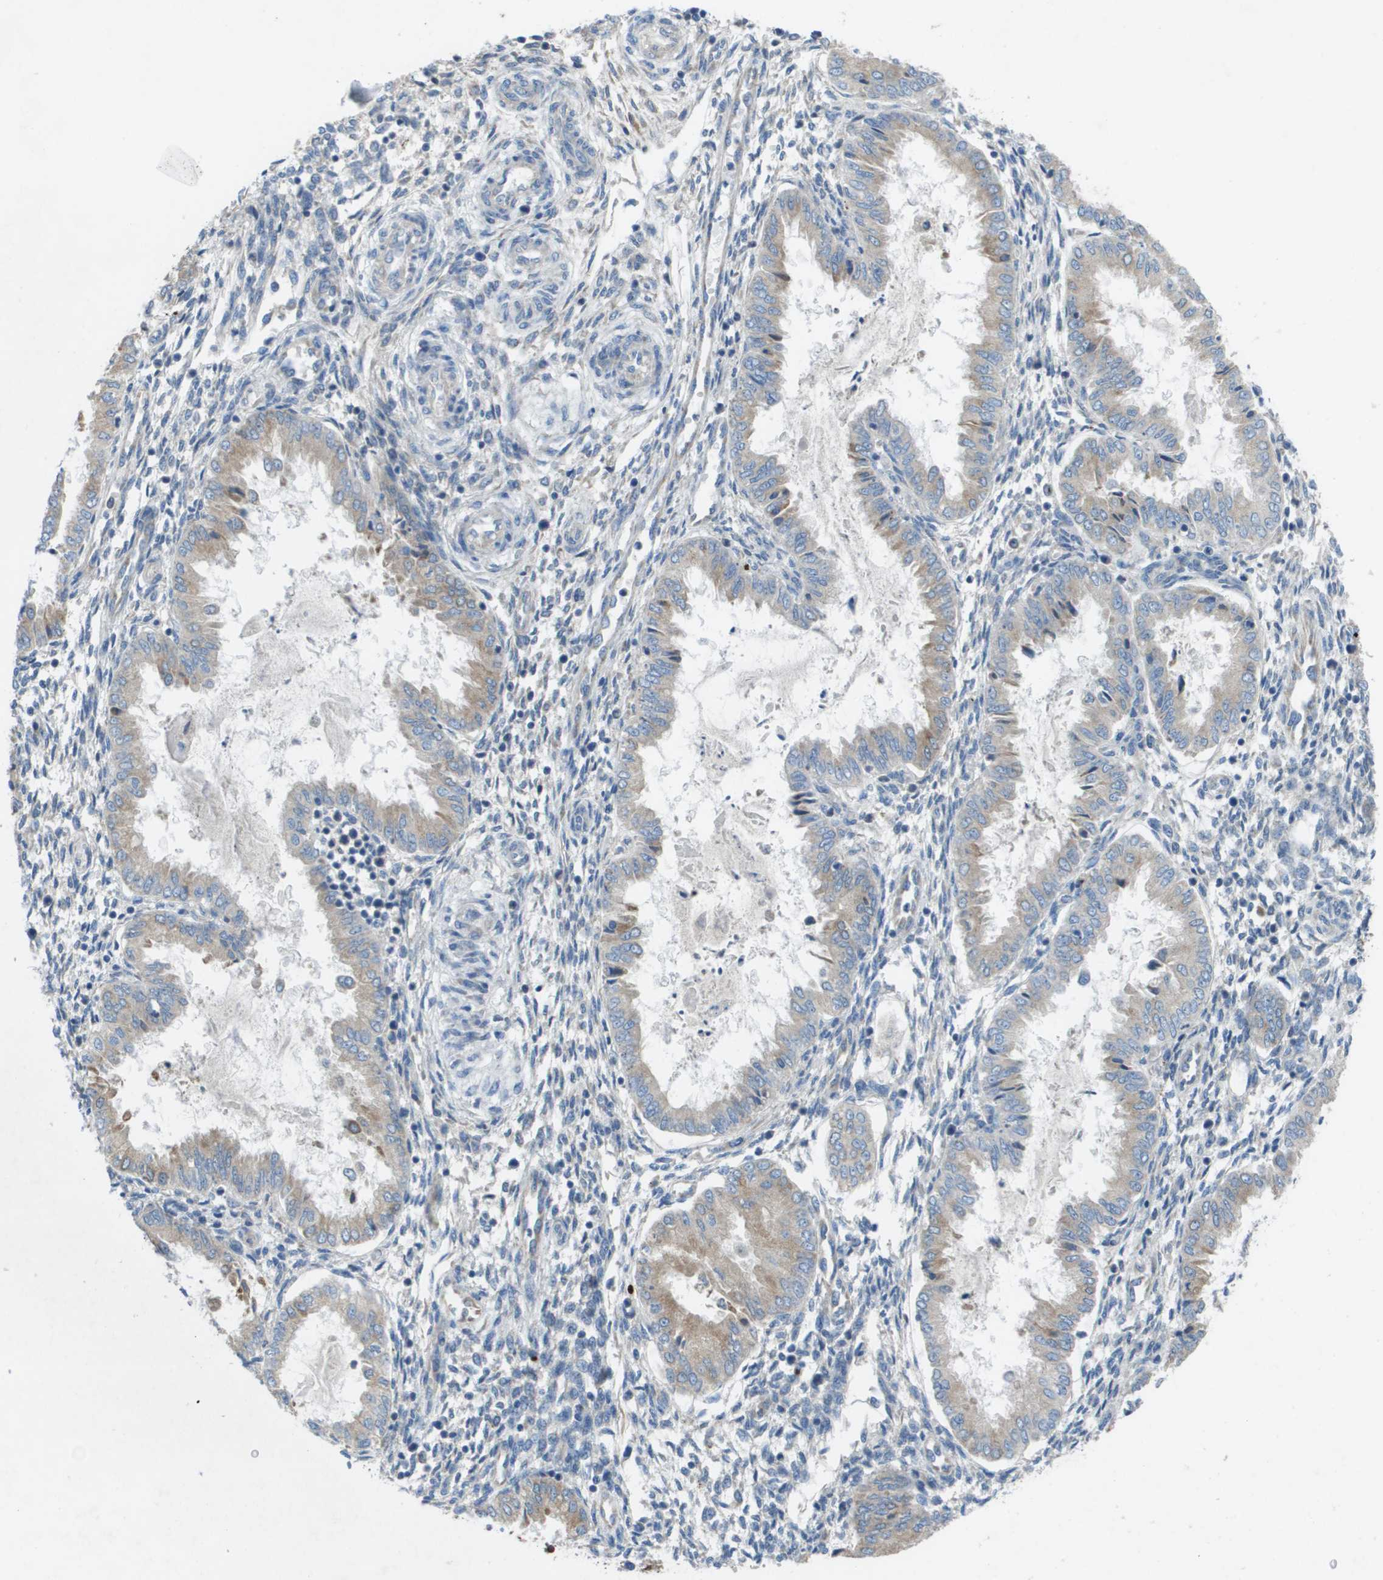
{"staining": {"intensity": "negative", "quantity": "none", "location": "none"}, "tissue": "endometrium", "cell_type": "Cells in endometrial stroma", "image_type": "normal", "snomed": [{"axis": "morphology", "description": "Normal tissue, NOS"}, {"axis": "topography", "description": "Endometrium"}], "caption": "The IHC histopathology image has no significant expression in cells in endometrial stroma of endometrium. Brightfield microscopy of immunohistochemistry (IHC) stained with DAB (brown) and hematoxylin (blue), captured at high magnification.", "gene": "CLCN2", "patient": {"sex": "female", "age": 33}}